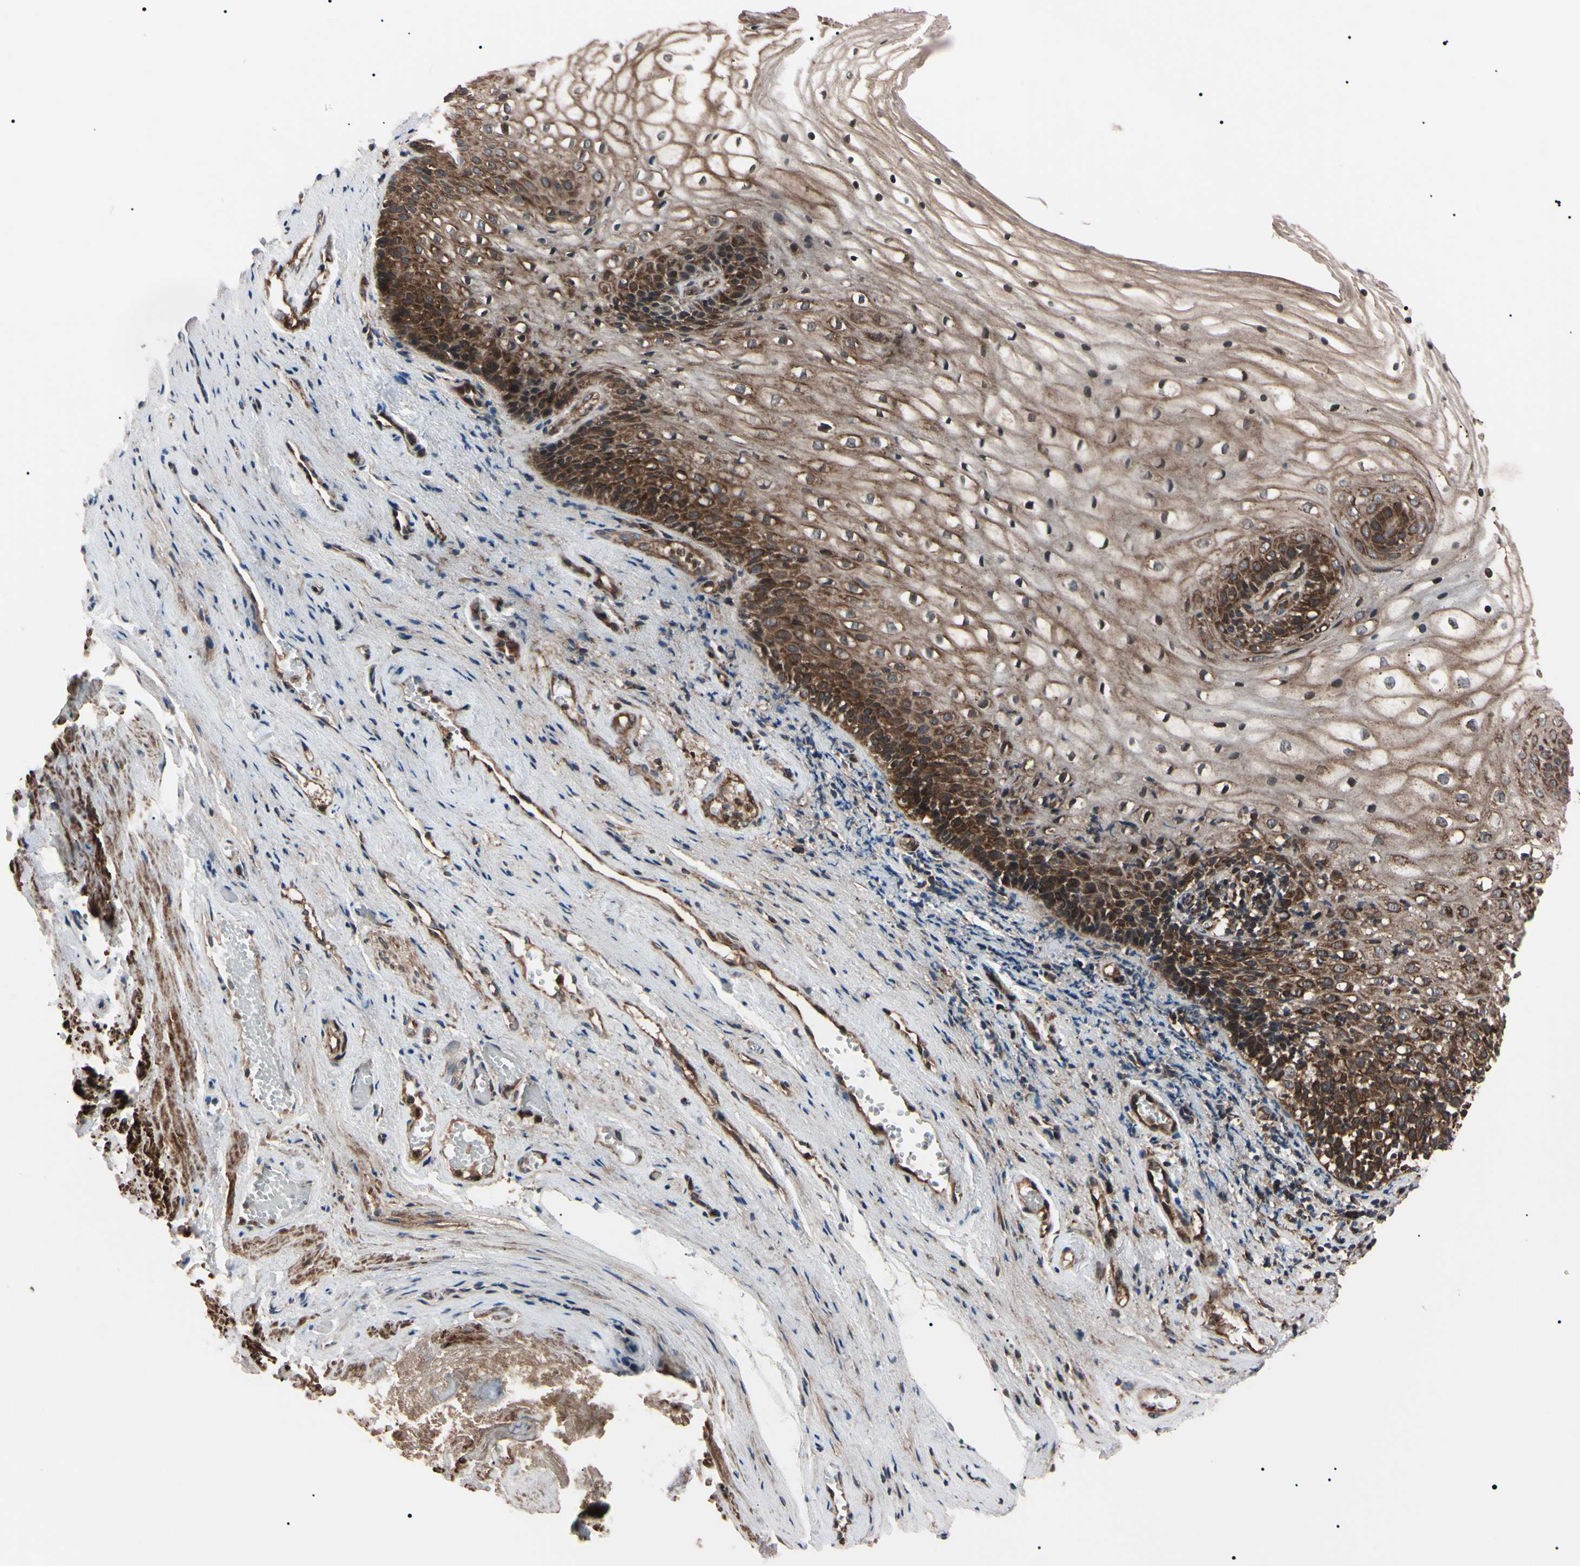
{"staining": {"intensity": "strong", "quantity": ">75%", "location": "cytoplasmic/membranous,nuclear"}, "tissue": "vagina", "cell_type": "Squamous epithelial cells", "image_type": "normal", "snomed": [{"axis": "morphology", "description": "Normal tissue, NOS"}, {"axis": "topography", "description": "Vagina"}], "caption": "Protein analysis of normal vagina shows strong cytoplasmic/membranous,nuclear expression in about >75% of squamous epithelial cells. (DAB IHC with brightfield microscopy, high magnification).", "gene": "GUCY1B1", "patient": {"sex": "female", "age": 34}}